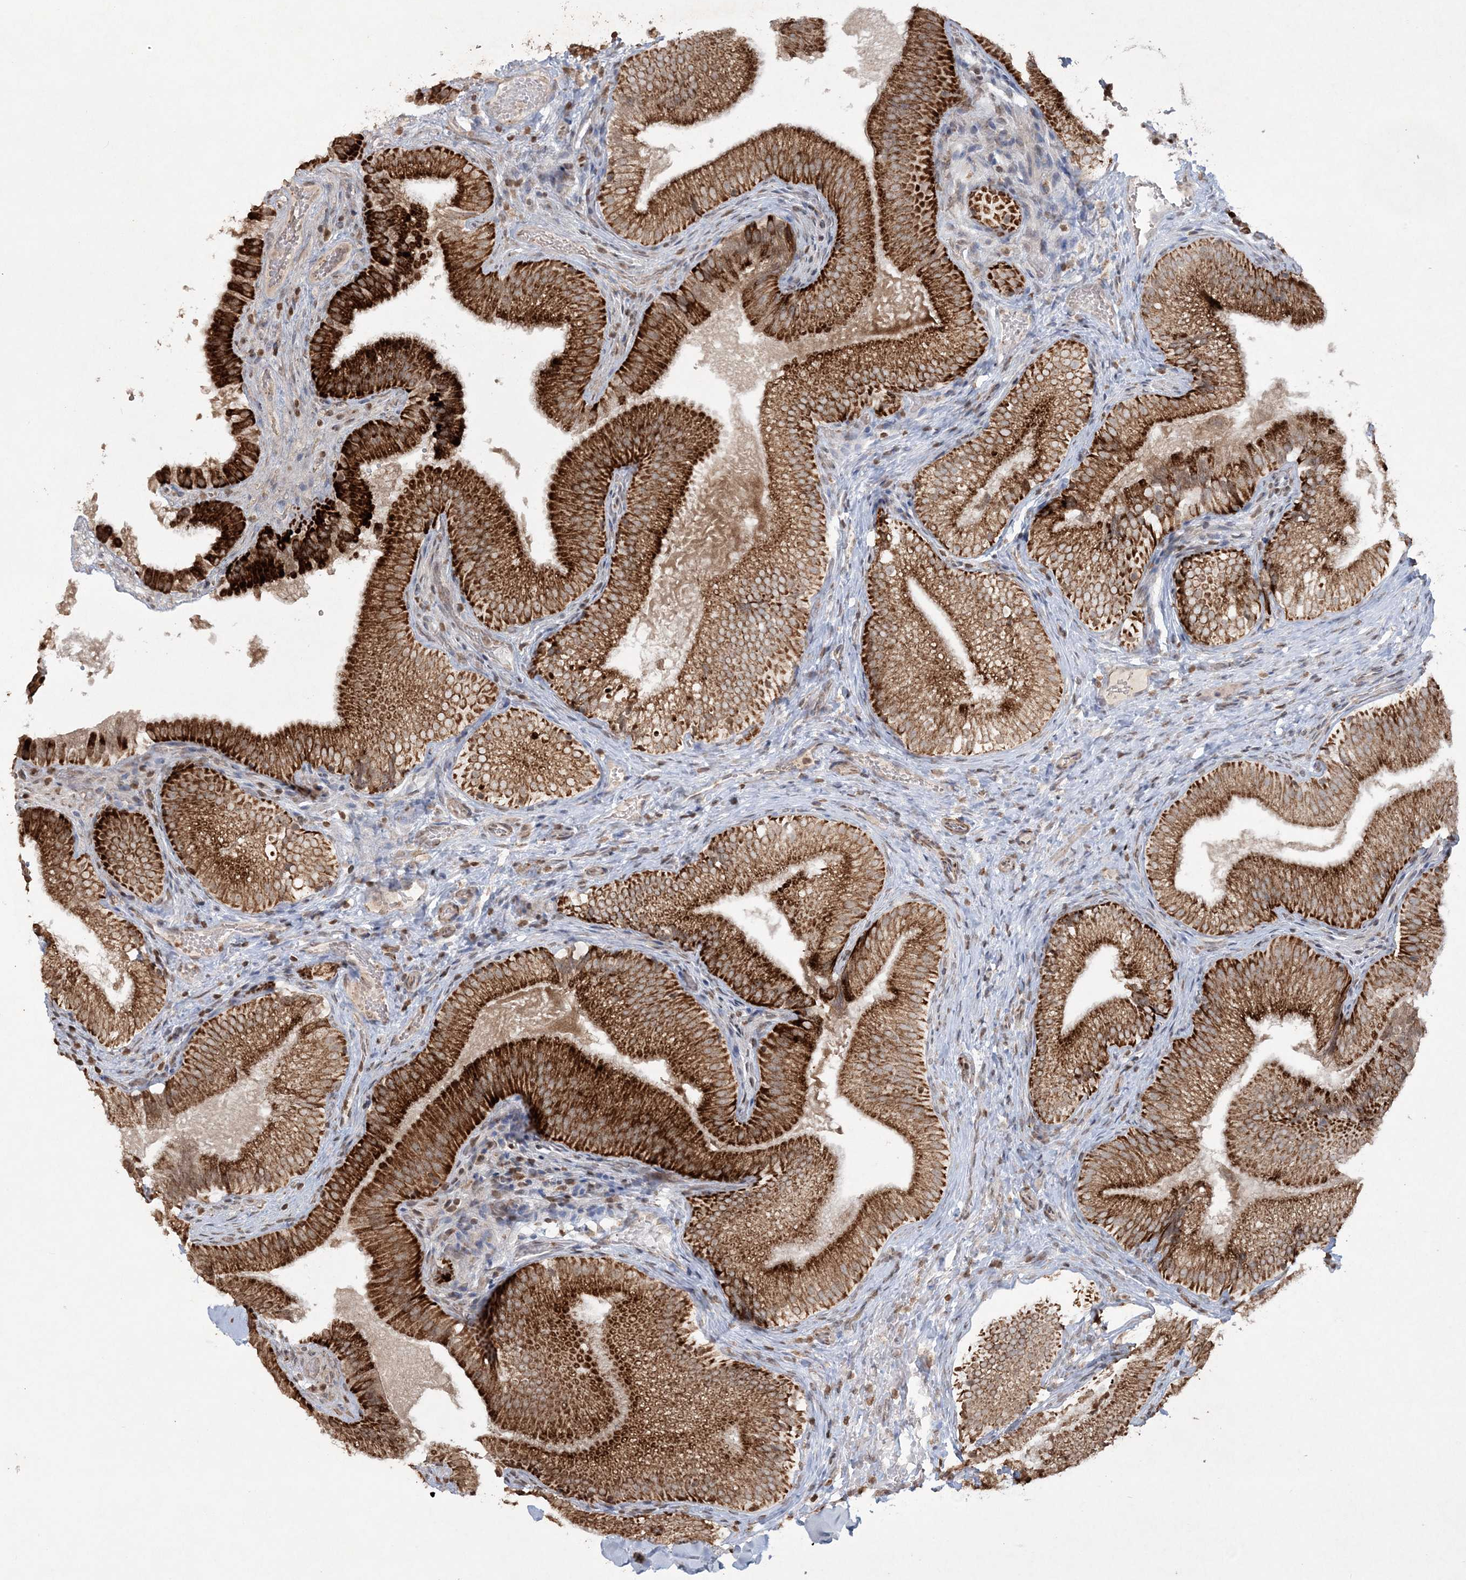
{"staining": {"intensity": "strong", "quantity": ">75%", "location": "cytoplasmic/membranous"}, "tissue": "gallbladder", "cell_type": "Glandular cells", "image_type": "normal", "snomed": [{"axis": "morphology", "description": "Normal tissue, NOS"}, {"axis": "topography", "description": "Gallbladder"}], "caption": "The immunohistochemical stain highlights strong cytoplasmic/membranous expression in glandular cells of normal gallbladder. (DAB IHC with brightfield microscopy, high magnification).", "gene": "TTC7A", "patient": {"sex": "female", "age": 30}}